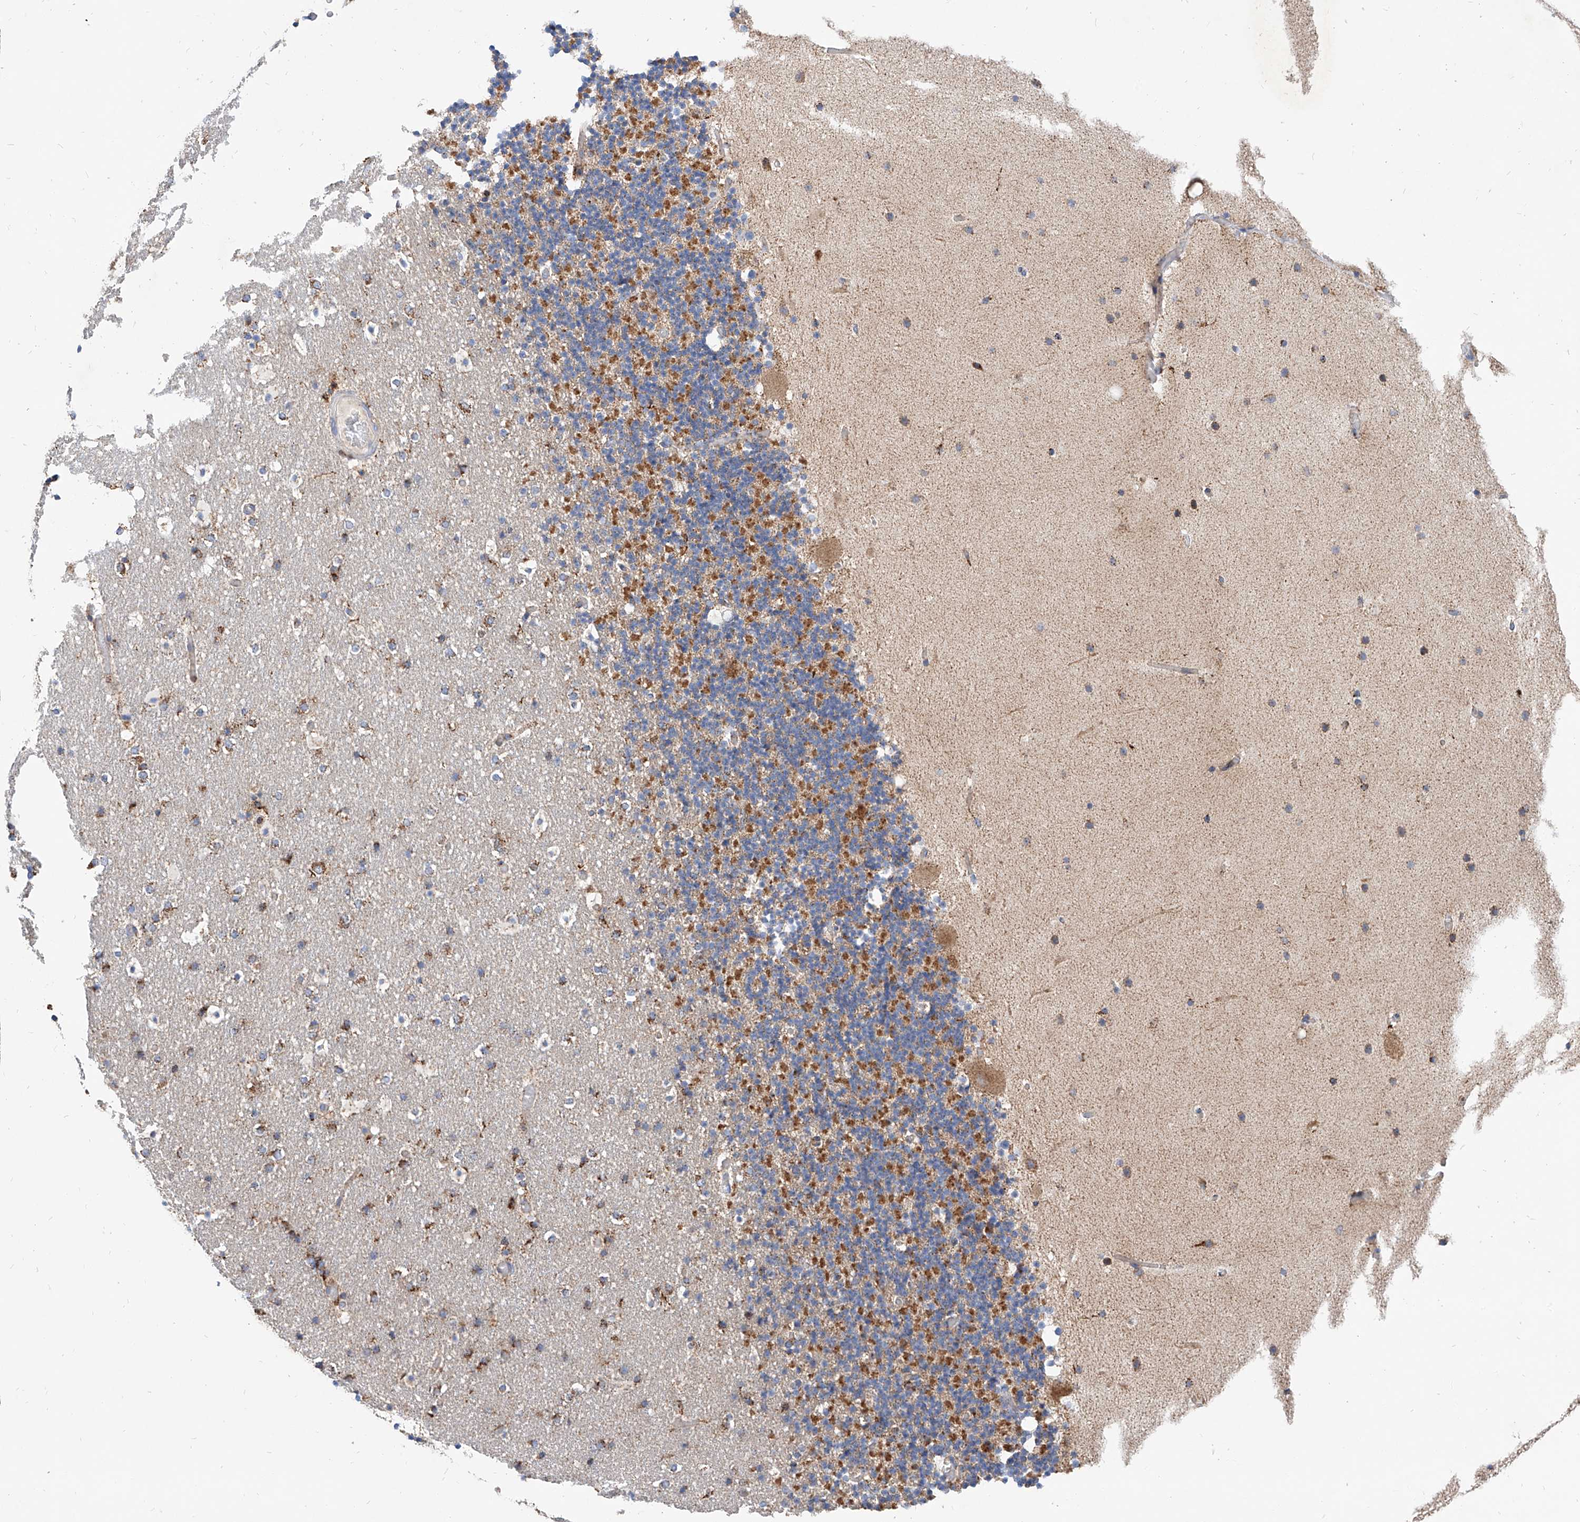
{"staining": {"intensity": "moderate", "quantity": ">75%", "location": "cytoplasmic/membranous"}, "tissue": "cerebellum", "cell_type": "Cells in granular layer", "image_type": "normal", "snomed": [{"axis": "morphology", "description": "Normal tissue, NOS"}, {"axis": "topography", "description": "Cerebellum"}], "caption": "Immunohistochemistry histopathology image of unremarkable cerebellum: cerebellum stained using immunohistochemistry demonstrates medium levels of moderate protein expression localized specifically in the cytoplasmic/membranous of cells in granular layer, appearing as a cytoplasmic/membranous brown color.", "gene": "CPNE5", "patient": {"sex": "male", "age": 57}}